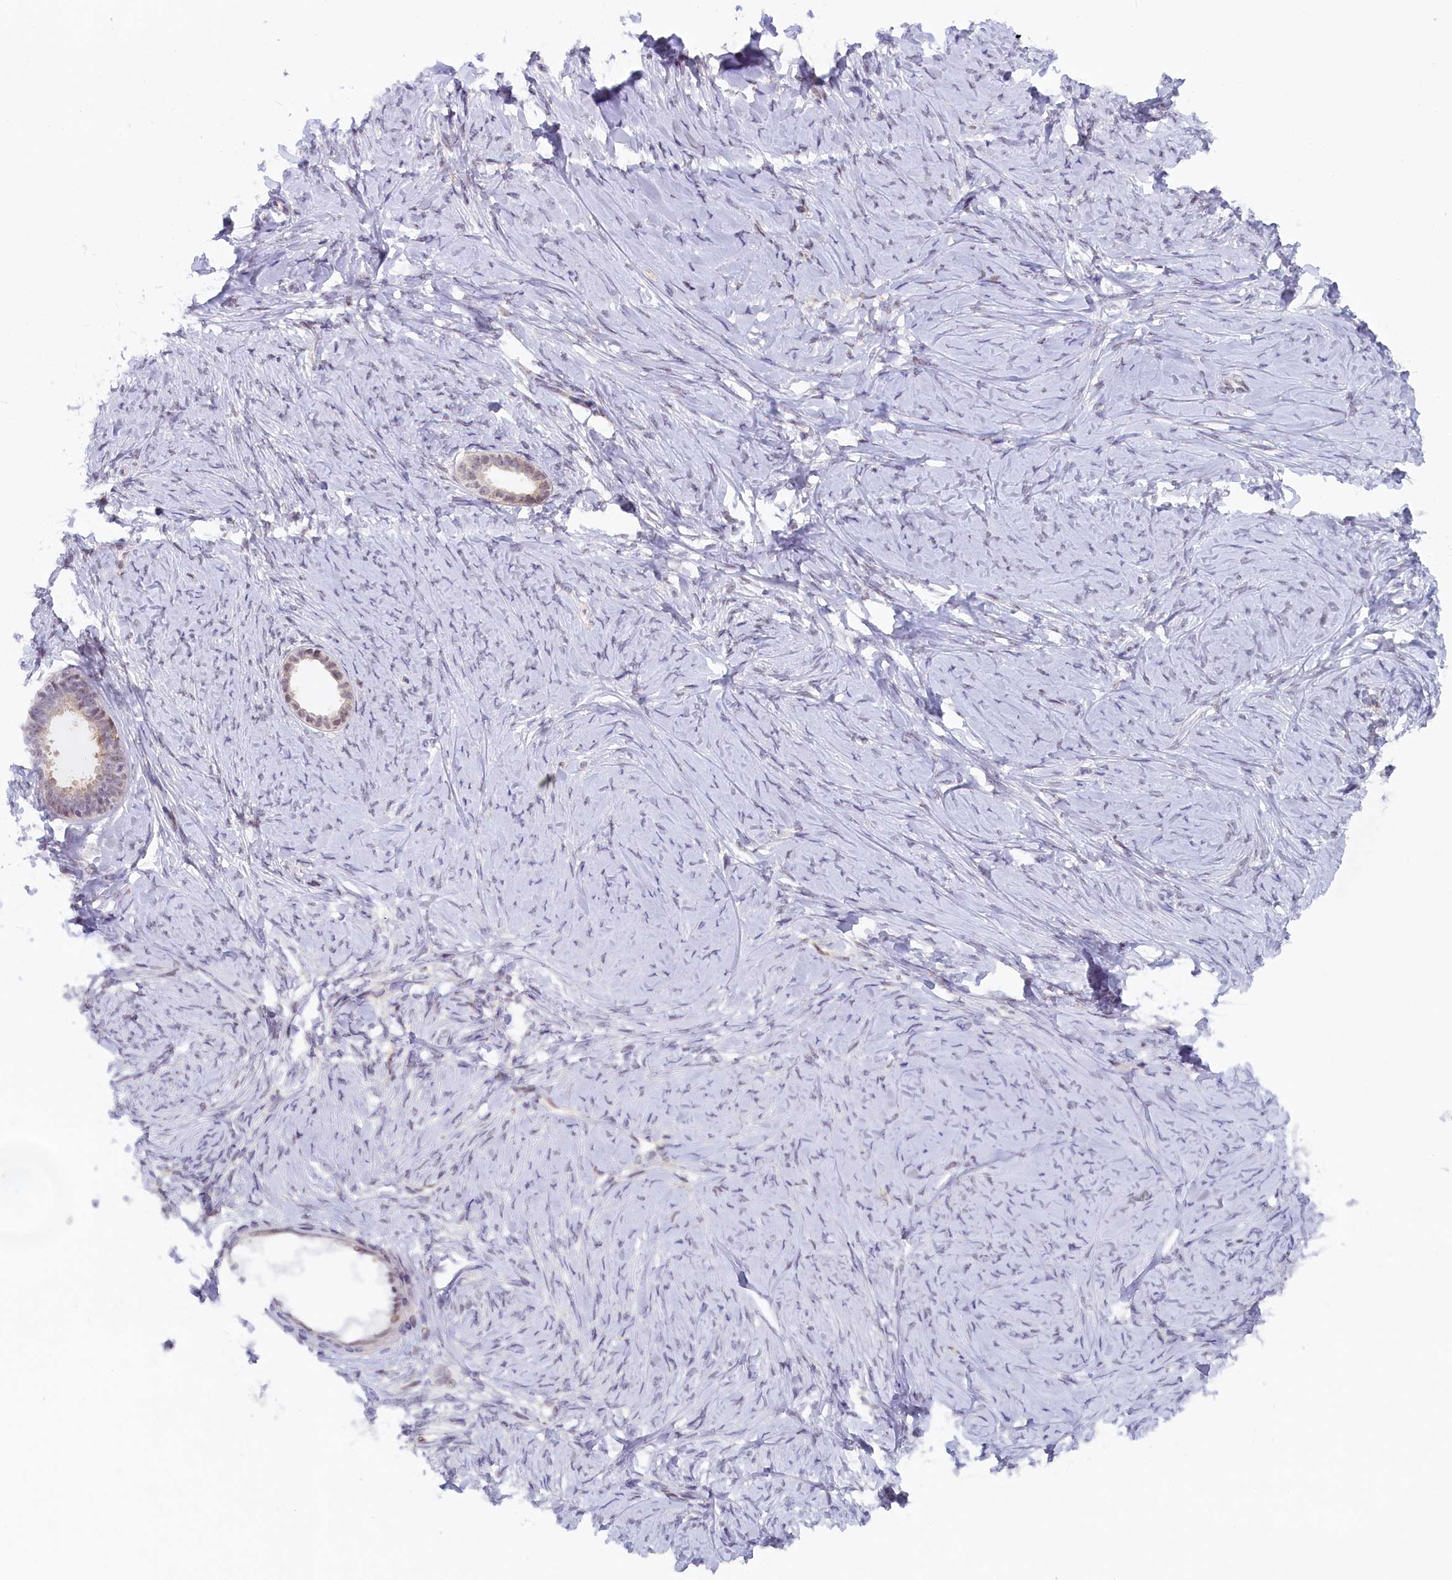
{"staining": {"intensity": "weak", "quantity": "25%-75%", "location": "nuclear"}, "tissue": "ovarian cancer", "cell_type": "Tumor cells", "image_type": "cancer", "snomed": [{"axis": "morphology", "description": "Cystadenocarcinoma, serous, NOS"}, {"axis": "topography", "description": "Ovary"}], "caption": "Immunohistochemistry (IHC) of human ovarian cancer (serous cystadenocarcinoma) shows low levels of weak nuclear positivity in approximately 25%-75% of tumor cells.", "gene": "FCHO1", "patient": {"sex": "female", "age": 79}}